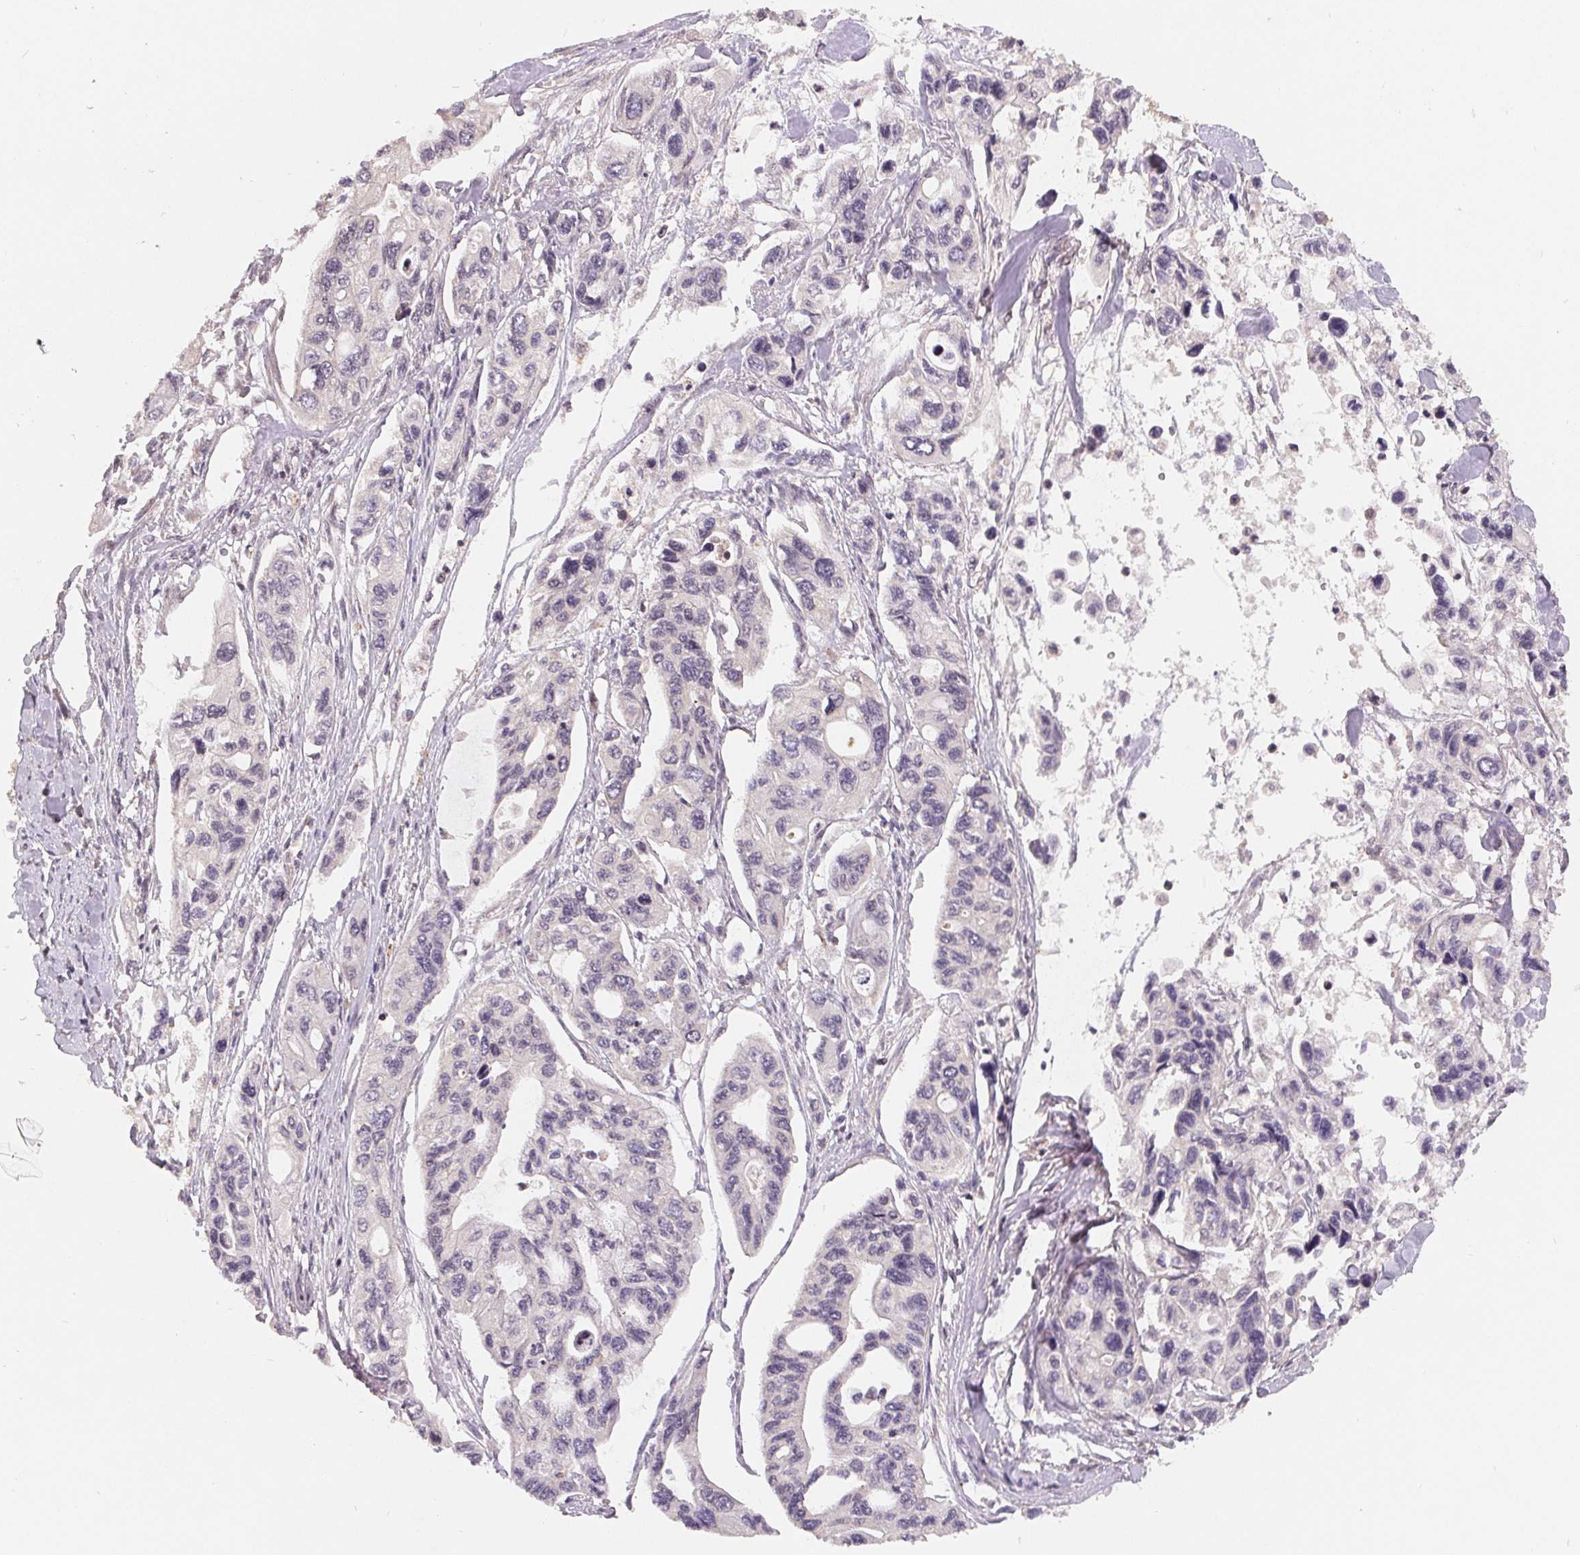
{"staining": {"intensity": "negative", "quantity": "none", "location": "none"}, "tissue": "pancreatic cancer", "cell_type": "Tumor cells", "image_type": "cancer", "snomed": [{"axis": "morphology", "description": "Adenocarcinoma, NOS"}, {"axis": "topography", "description": "Pancreas"}], "caption": "Tumor cells show no significant expression in adenocarcinoma (pancreatic).", "gene": "HMGN3", "patient": {"sex": "female", "age": 76}}